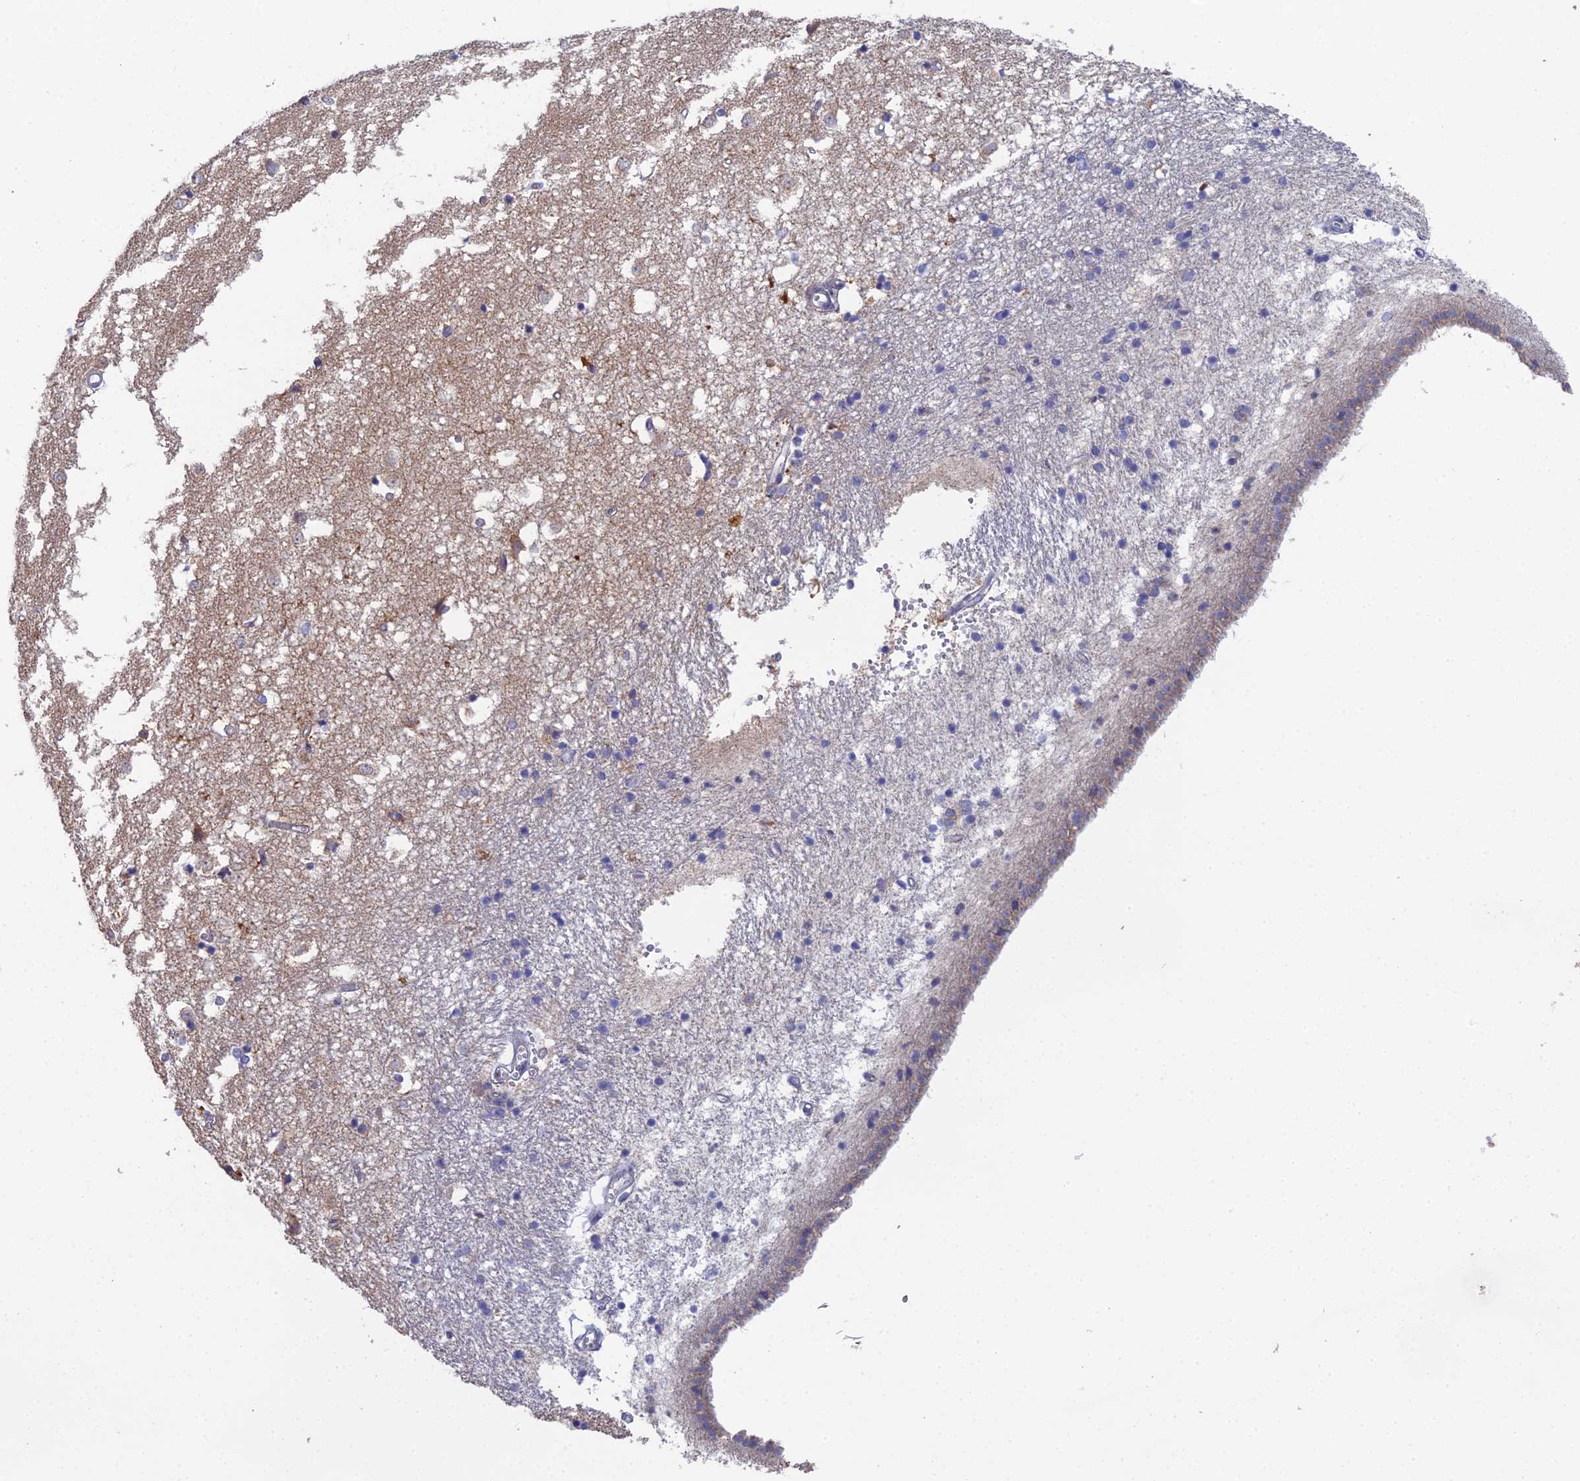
{"staining": {"intensity": "weak", "quantity": "<25%", "location": "cytoplasmic/membranous"}, "tissue": "caudate", "cell_type": "Glial cells", "image_type": "normal", "snomed": [{"axis": "morphology", "description": "Normal tissue, NOS"}, {"axis": "topography", "description": "Lateral ventricle wall"}], "caption": "The micrograph displays no significant staining in glial cells of caudate.", "gene": "ARL16", "patient": {"sex": "male", "age": 45}}